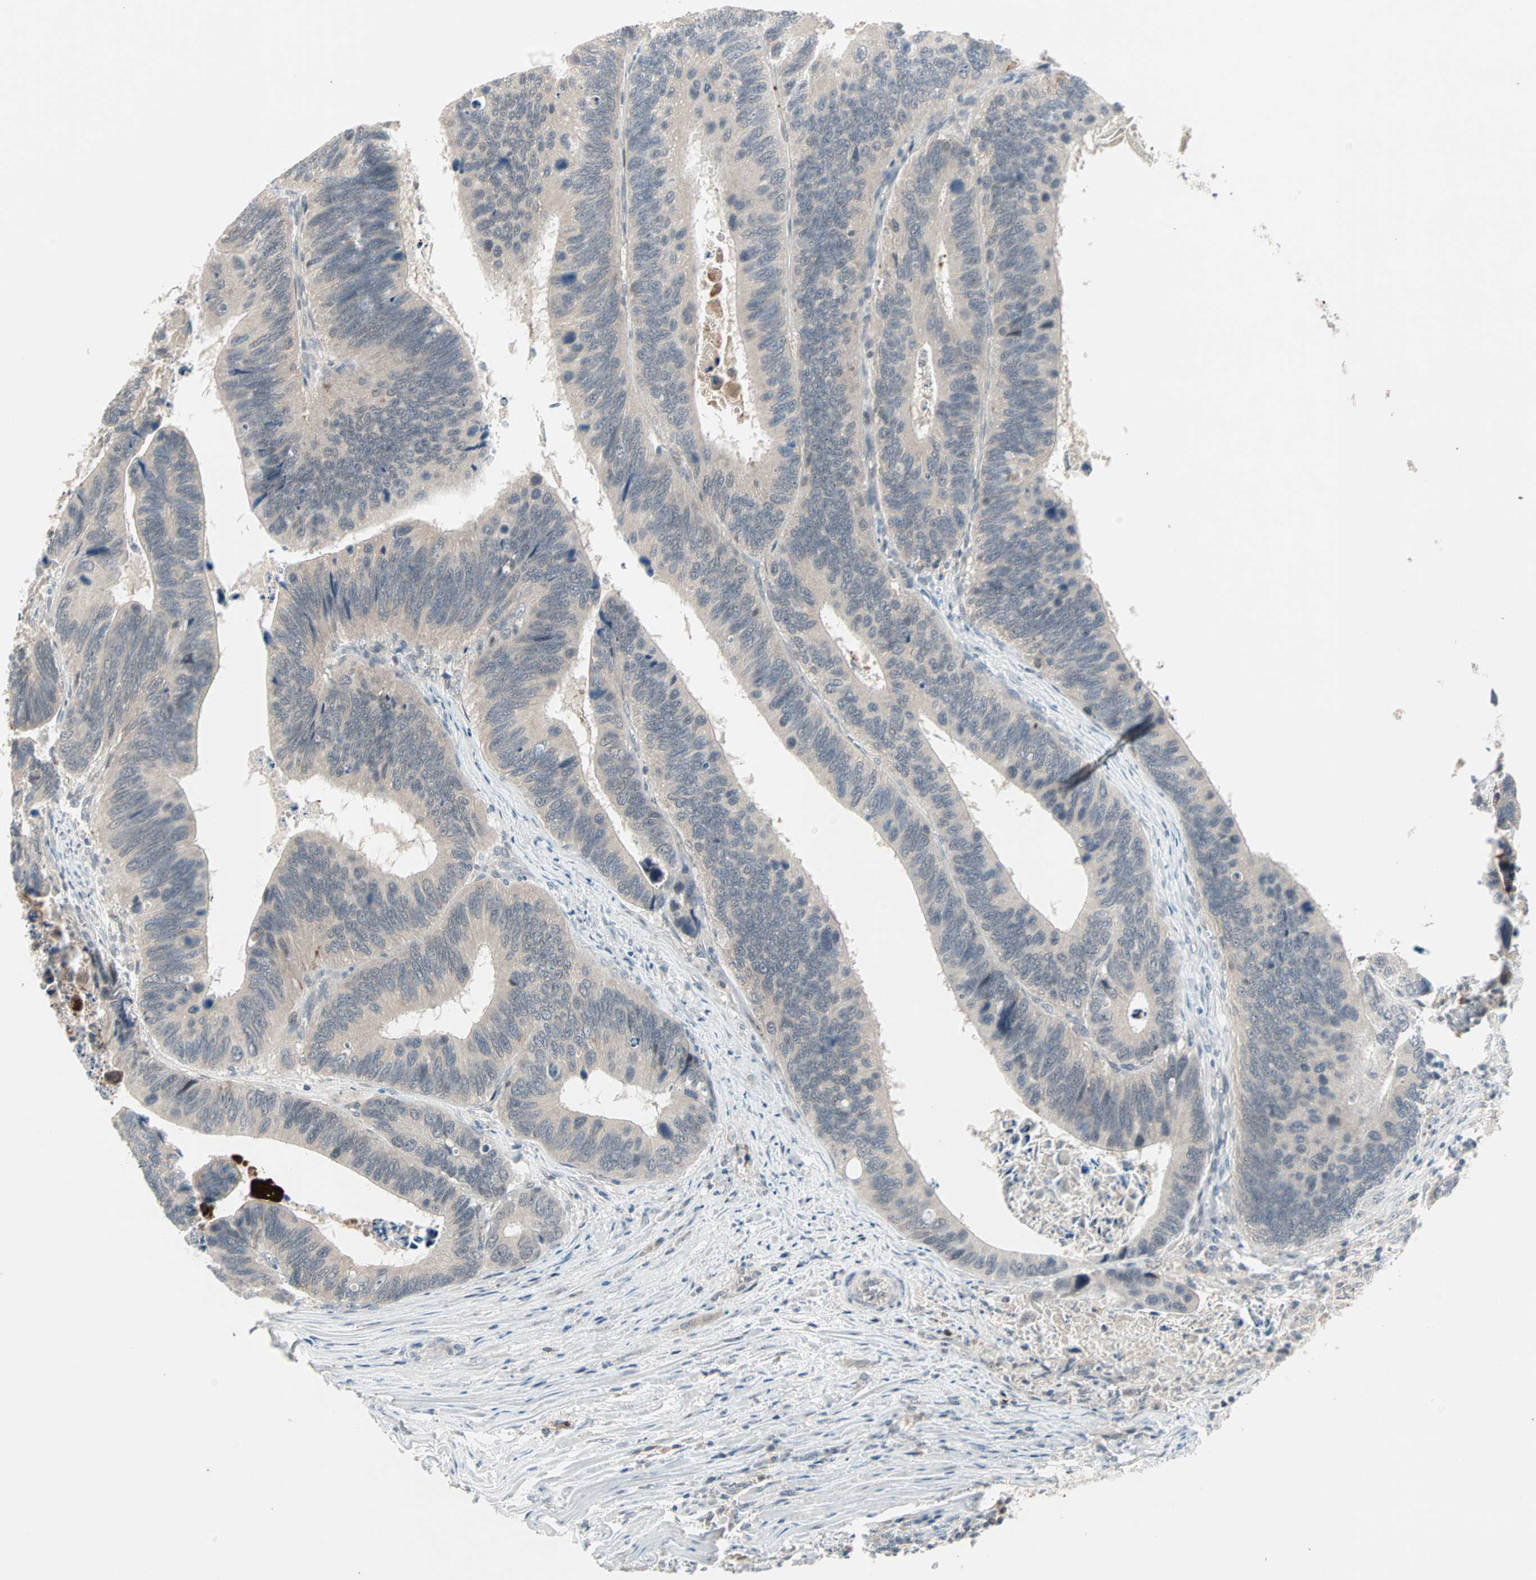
{"staining": {"intensity": "negative", "quantity": "none", "location": "none"}, "tissue": "colorectal cancer", "cell_type": "Tumor cells", "image_type": "cancer", "snomed": [{"axis": "morphology", "description": "Adenocarcinoma, NOS"}, {"axis": "topography", "description": "Colon"}], "caption": "Tumor cells are negative for brown protein staining in colorectal cancer (adenocarcinoma).", "gene": "PROS1", "patient": {"sex": "male", "age": 72}}